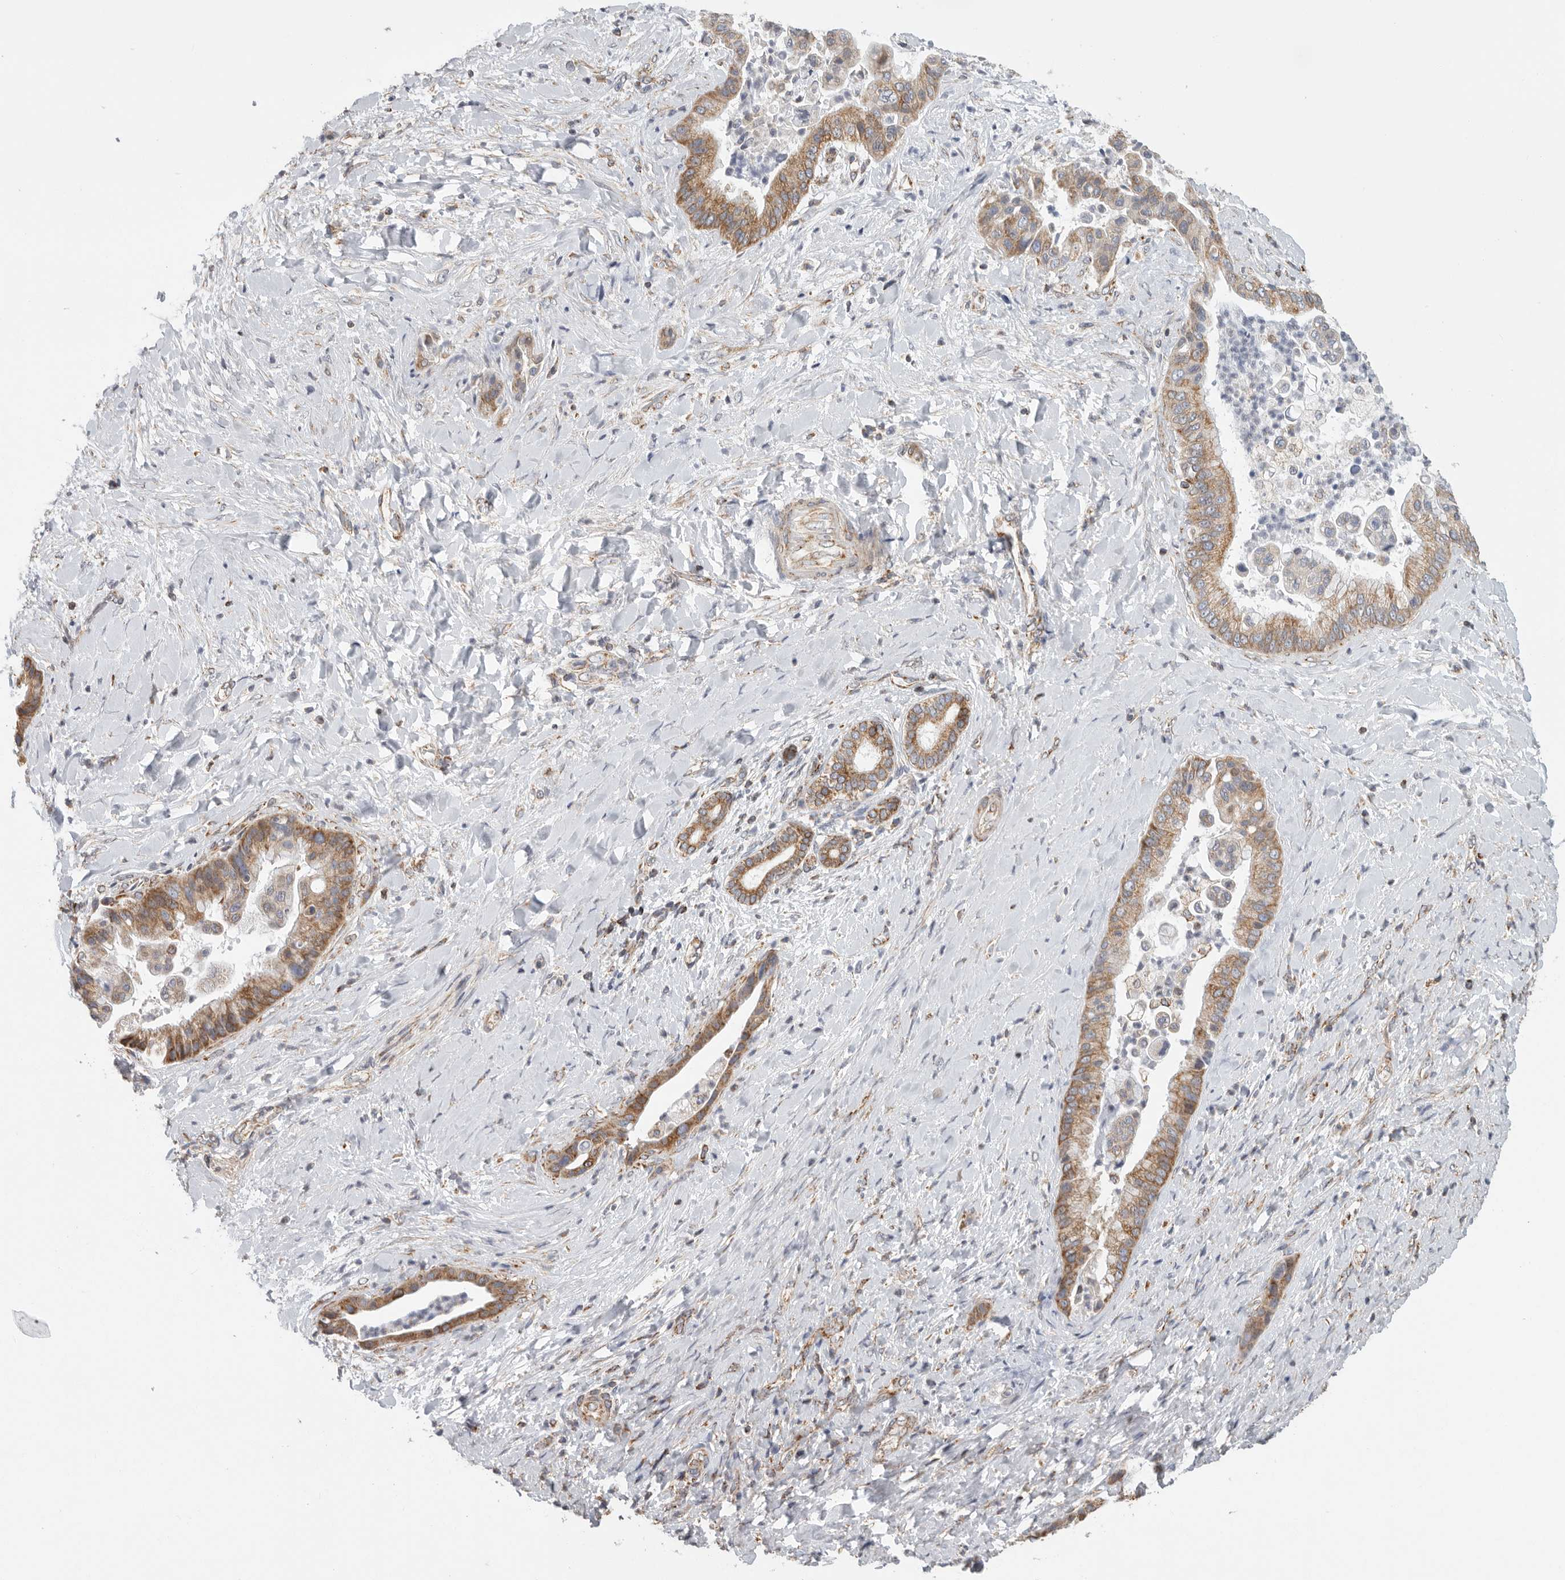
{"staining": {"intensity": "moderate", "quantity": ">75%", "location": "cytoplasmic/membranous"}, "tissue": "liver cancer", "cell_type": "Tumor cells", "image_type": "cancer", "snomed": [{"axis": "morphology", "description": "Cholangiocarcinoma"}, {"axis": "topography", "description": "Liver"}], "caption": "Immunohistochemistry (IHC) histopathology image of neoplastic tissue: liver cancer stained using IHC exhibits medium levels of moderate protein expression localized specifically in the cytoplasmic/membranous of tumor cells, appearing as a cytoplasmic/membranous brown color.", "gene": "FKBP8", "patient": {"sex": "female", "age": 54}}